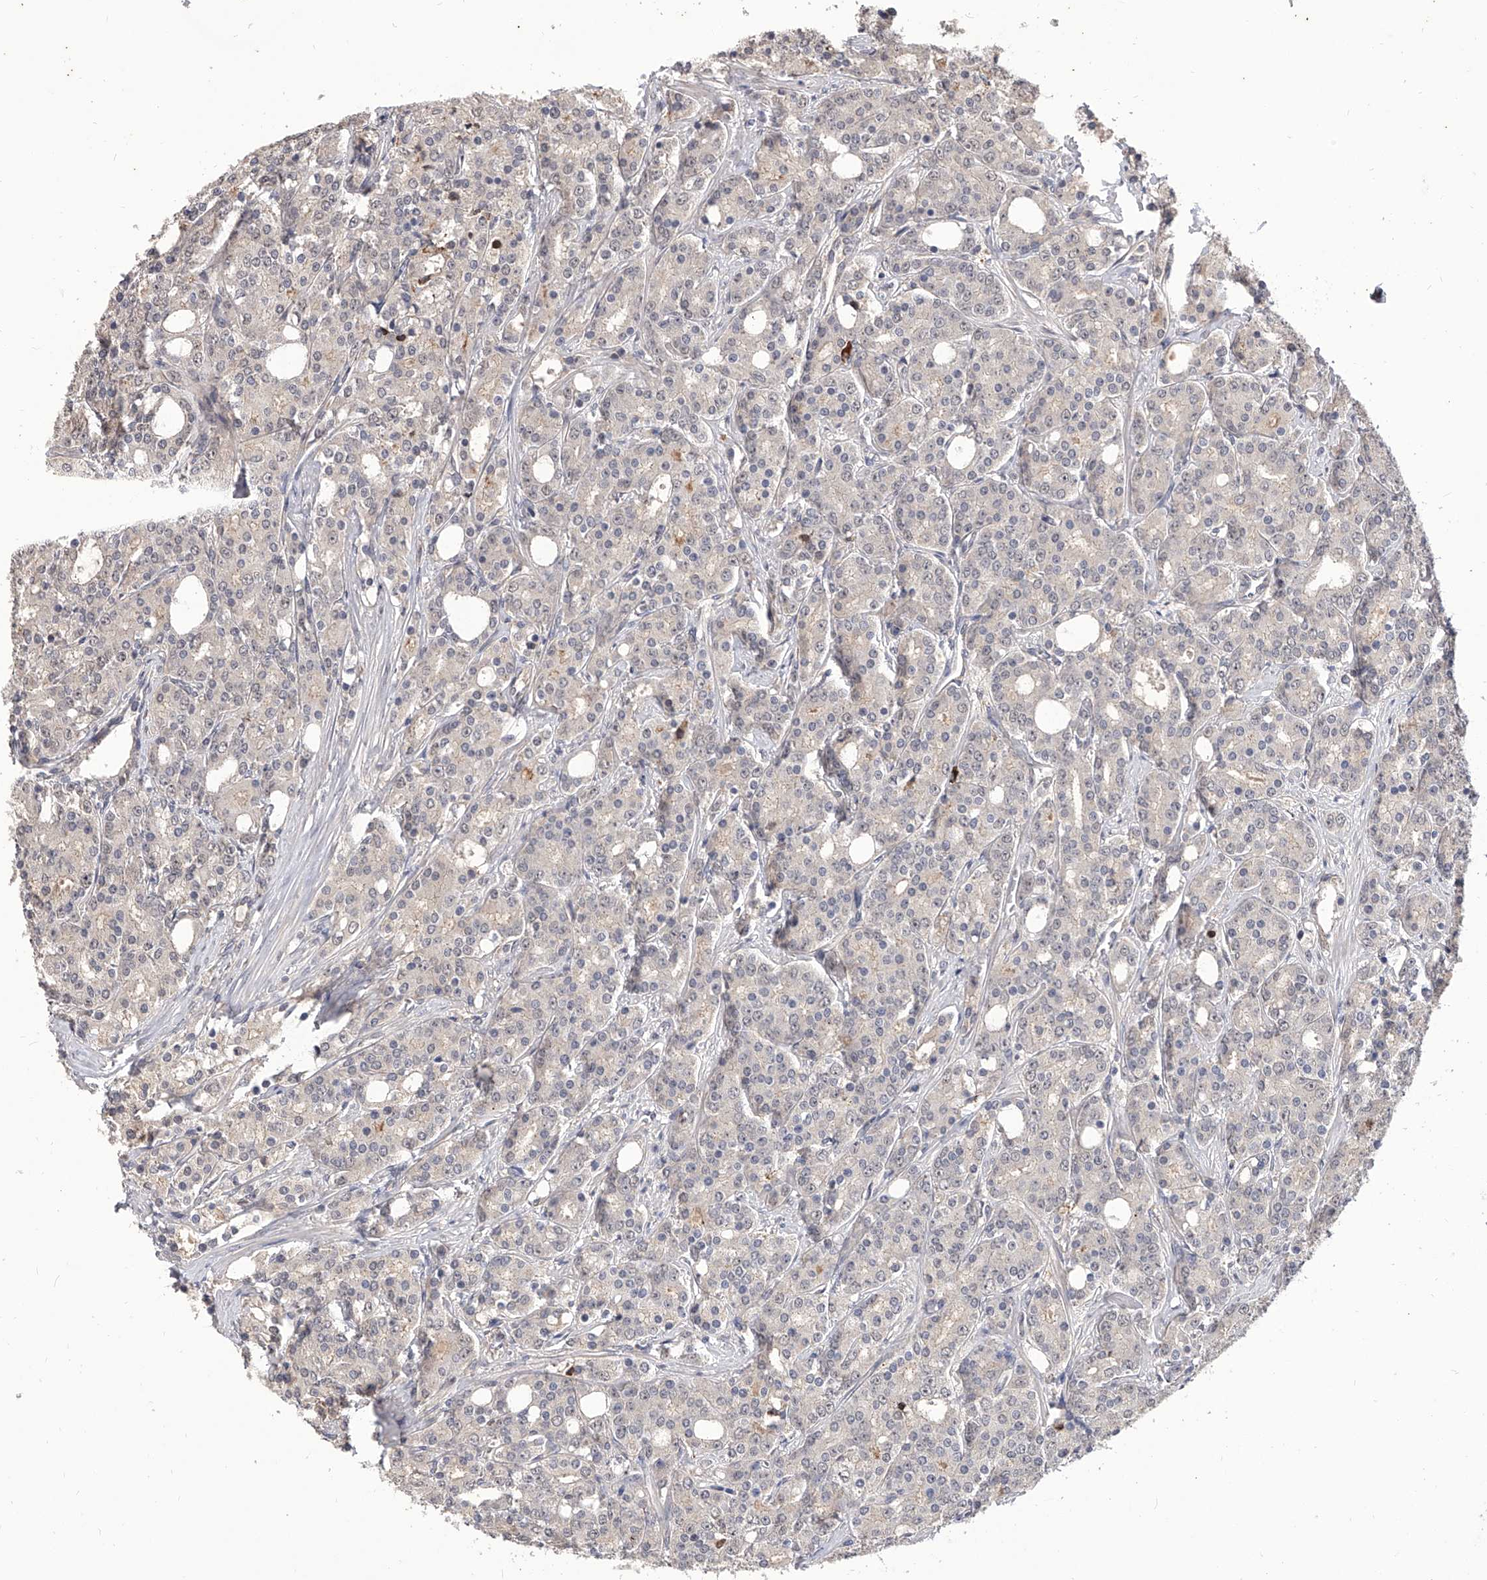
{"staining": {"intensity": "negative", "quantity": "none", "location": "none"}, "tissue": "prostate cancer", "cell_type": "Tumor cells", "image_type": "cancer", "snomed": [{"axis": "morphology", "description": "Adenocarcinoma, High grade"}, {"axis": "topography", "description": "Prostate"}], "caption": "Immunohistochemistry (IHC) histopathology image of human prostate high-grade adenocarcinoma stained for a protein (brown), which demonstrates no expression in tumor cells.", "gene": "CFAP410", "patient": {"sex": "male", "age": 62}}